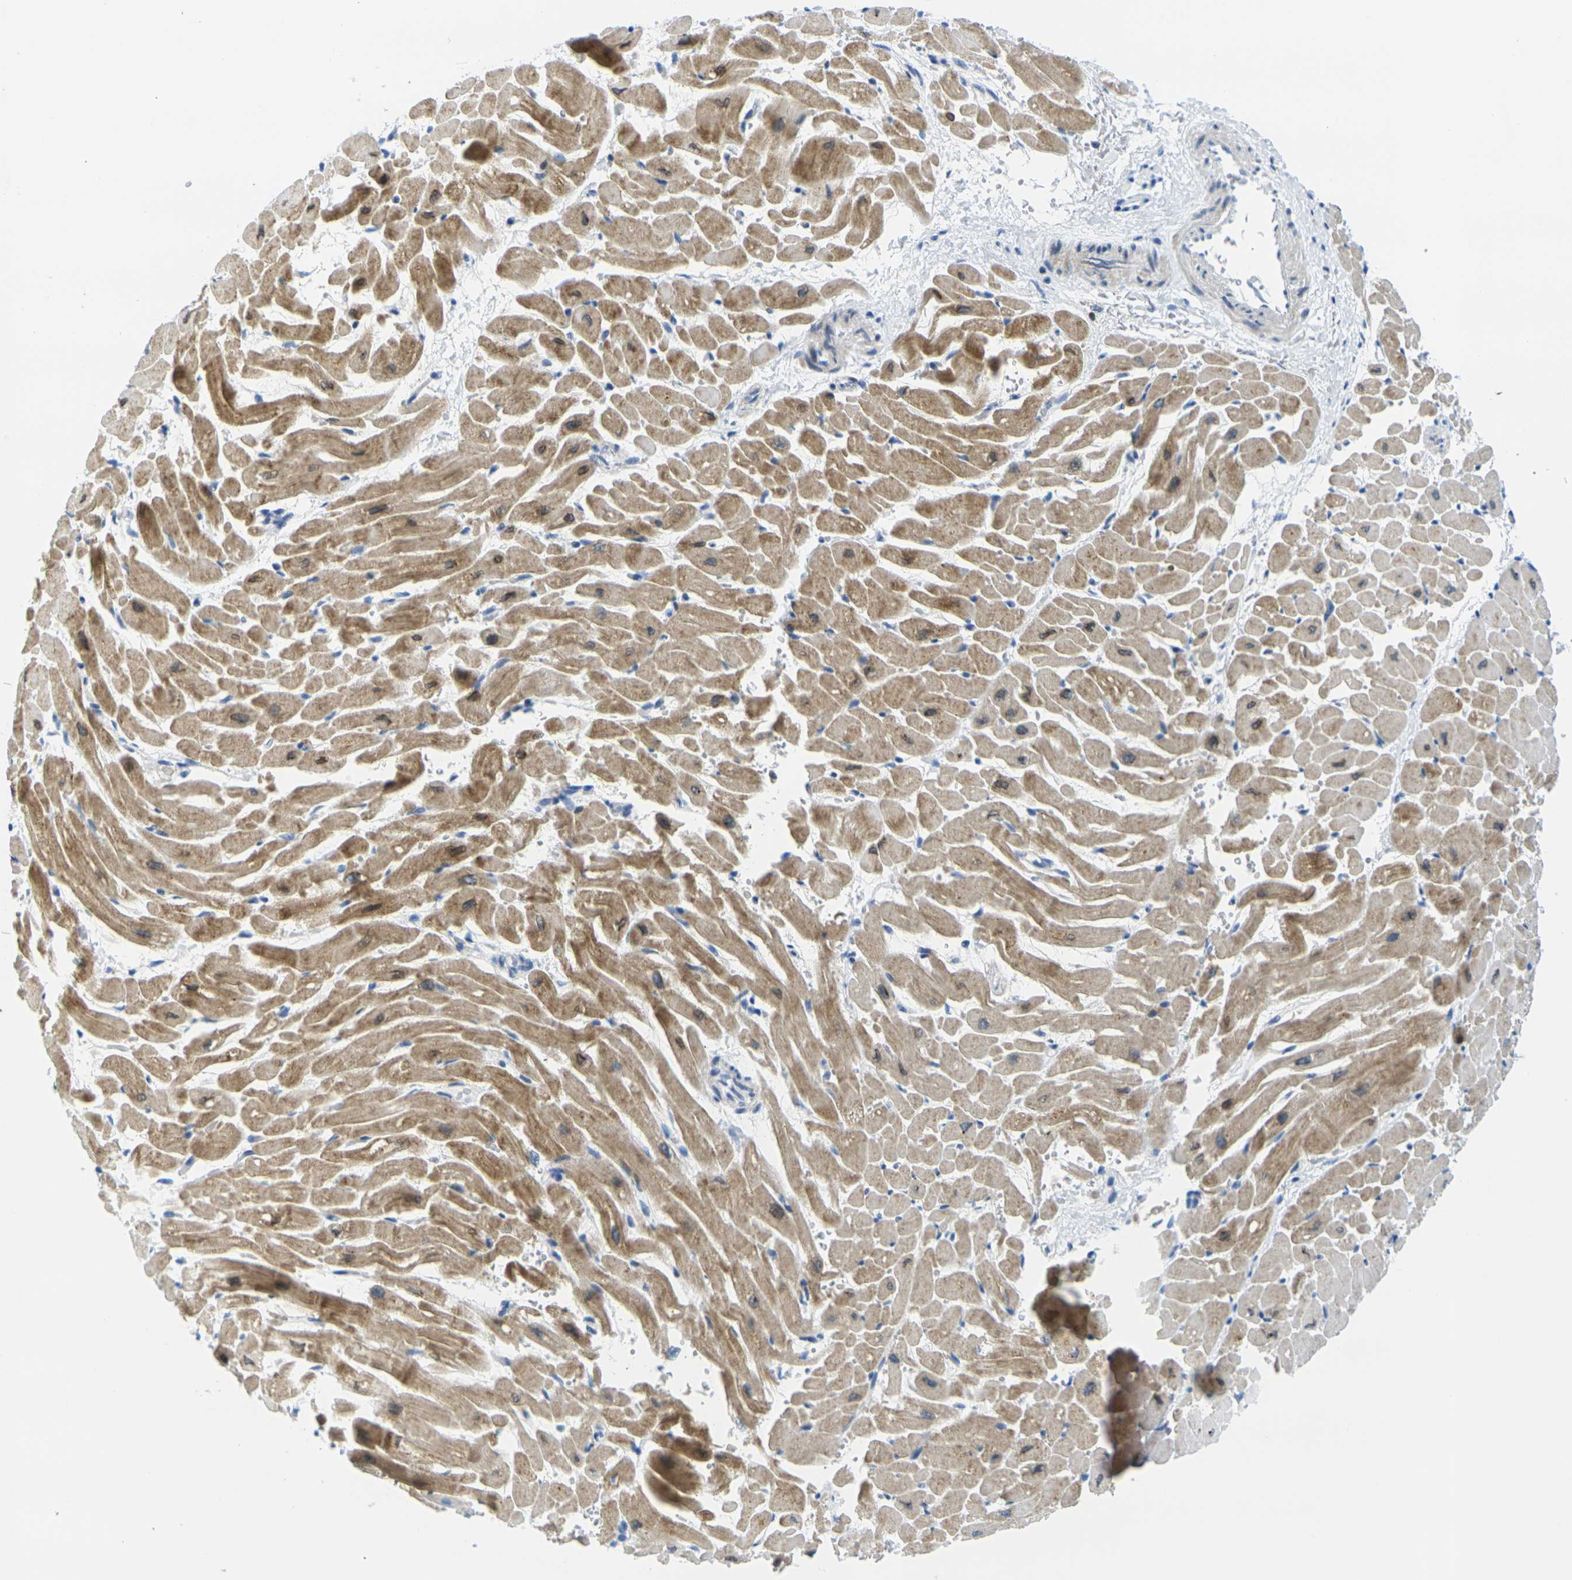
{"staining": {"intensity": "moderate", "quantity": ">75%", "location": "cytoplasmic/membranous"}, "tissue": "heart muscle", "cell_type": "Cardiomyocytes", "image_type": "normal", "snomed": [{"axis": "morphology", "description": "Normal tissue, NOS"}, {"axis": "topography", "description": "Heart"}], "caption": "Heart muscle stained with DAB immunohistochemistry (IHC) exhibits medium levels of moderate cytoplasmic/membranous expression in approximately >75% of cardiomyocytes.", "gene": "CD3D", "patient": {"sex": "male", "age": 45}}